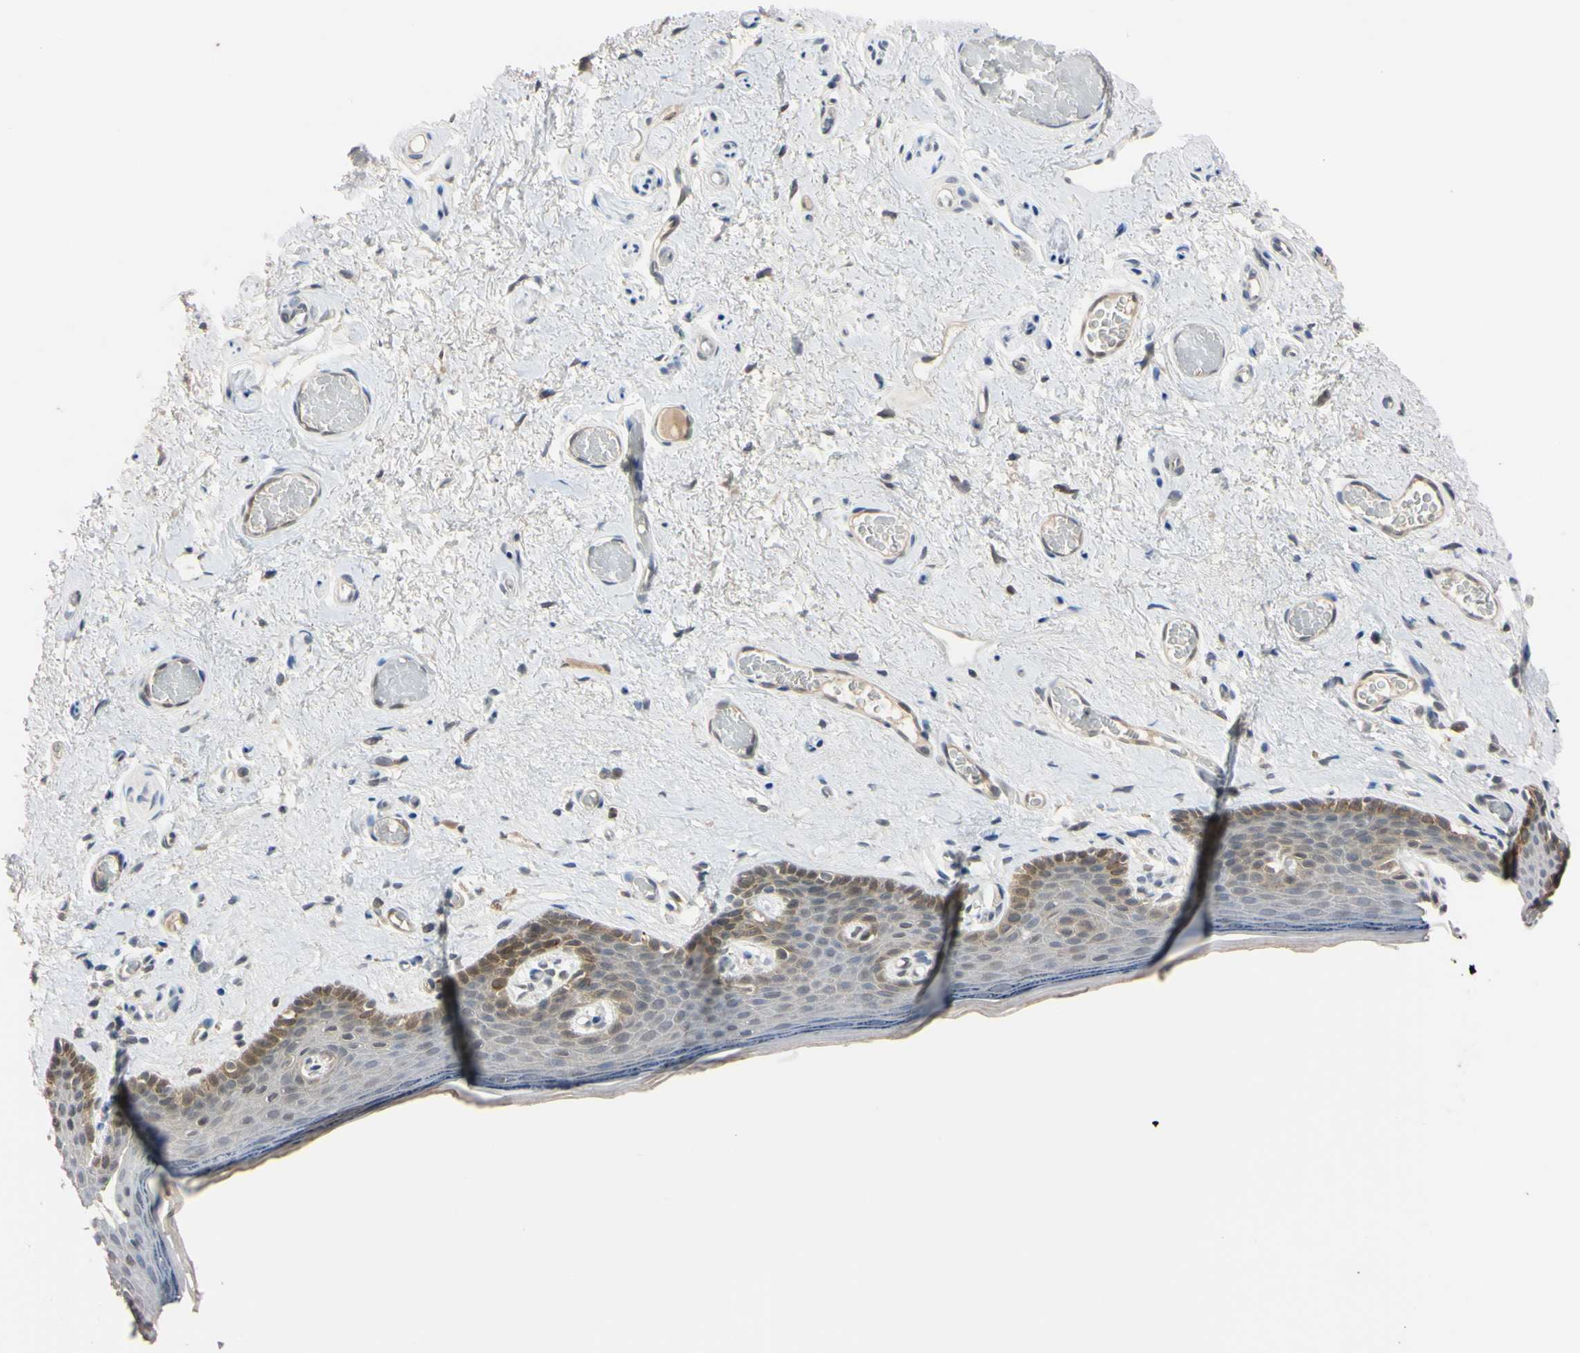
{"staining": {"intensity": "weak", "quantity": "25%-75%", "location": "cytoplasmic/membranous"}, "tissue": "skin", "cell_type": "Epidermal cells", "image_type": "normal", "snomed": [{"axis": "morphology", "description": "Normal tissue, NOS"}, {"axis": "topography", "description": "Vulva"}], "caption": "IHC of normal human skin reveals low levels of weak cytoplasmic/membranous staining in approximately 25%-75% of epidermal cells. (DAB (3,3'-diaminobenzidine) IHC, brown staining for protein, blue staining for nuclei).", "gene": "UBE2I", "patient": {"sex": "female", "age": 54}}